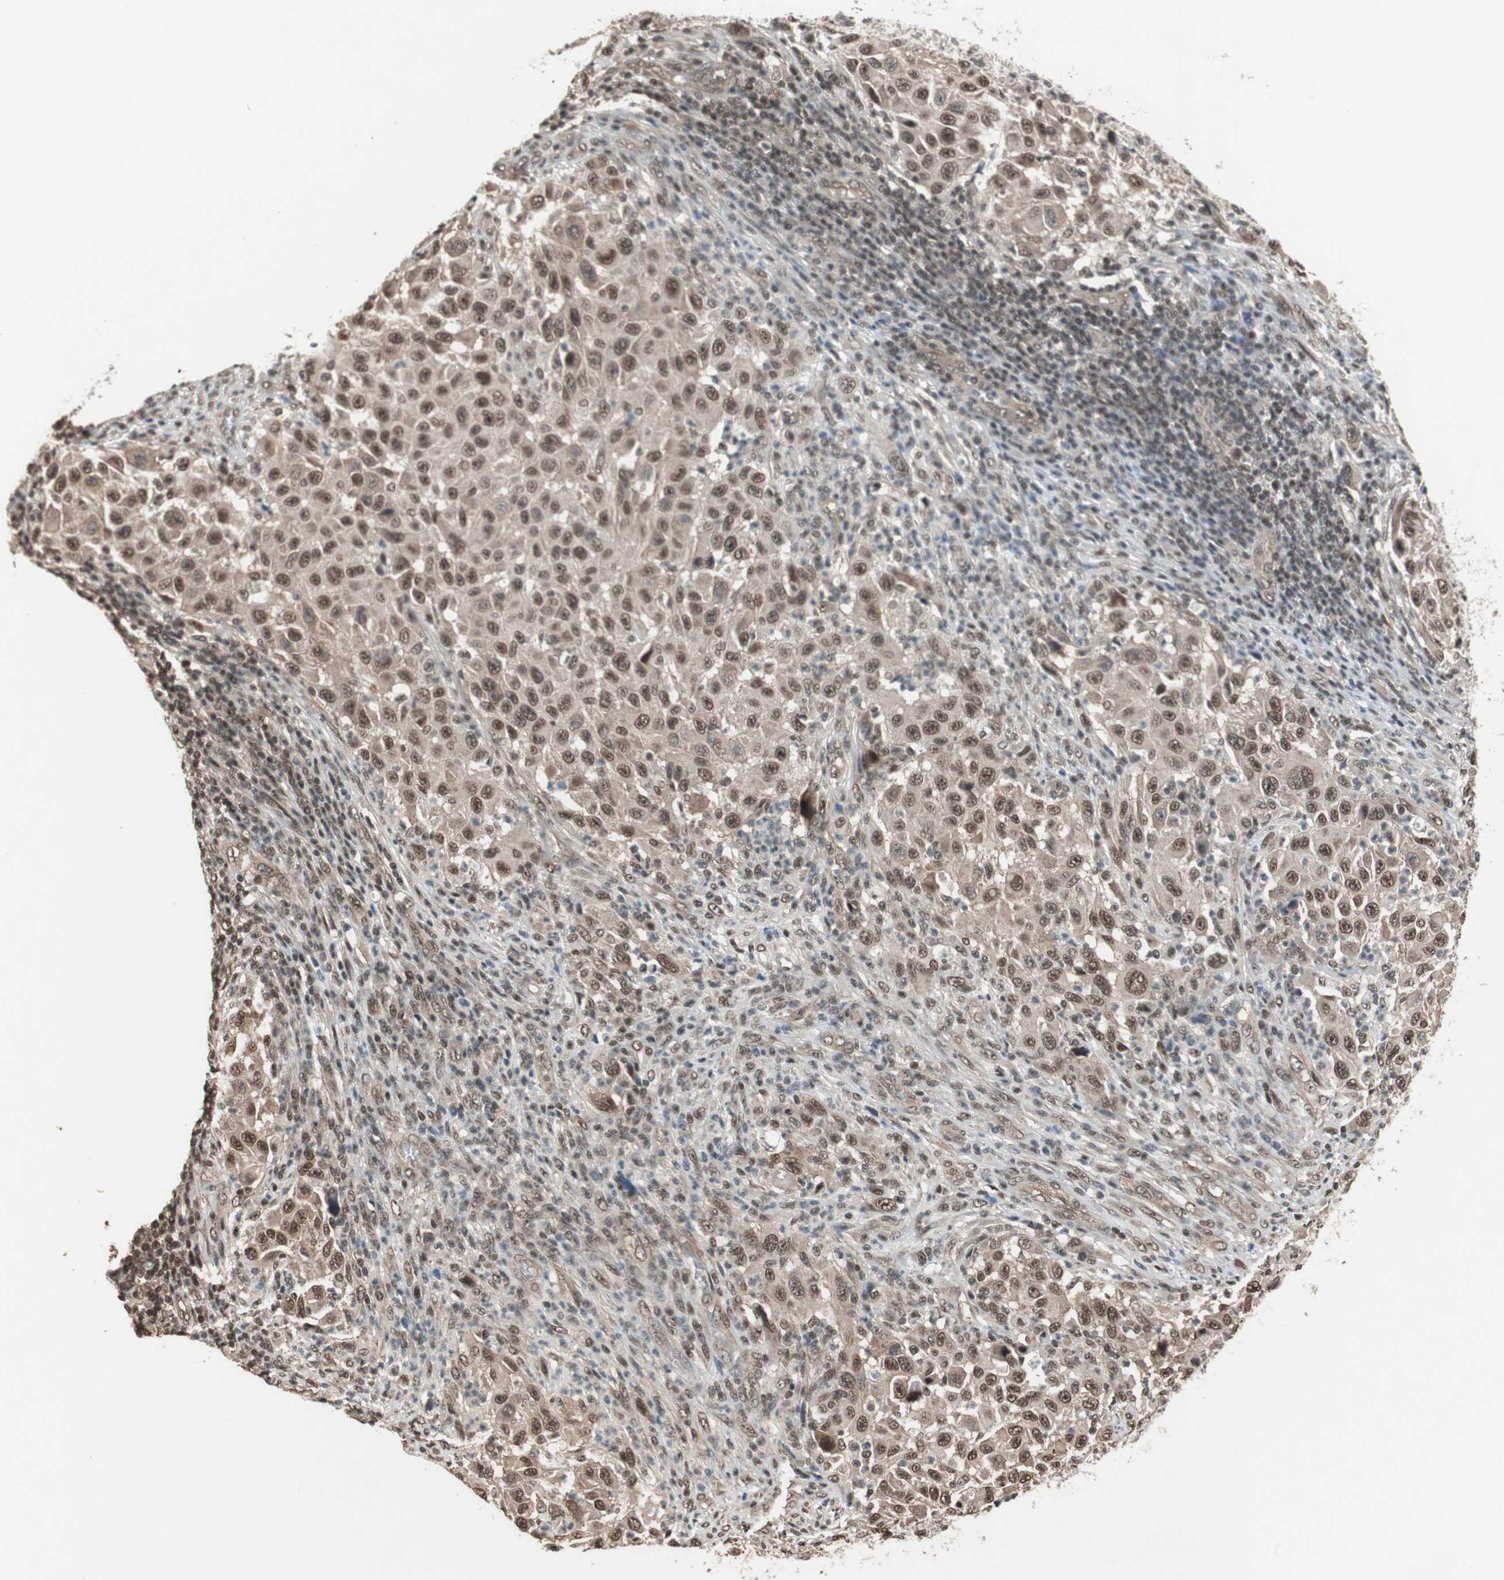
{"staining": {"intensity": "weak", "quantity": ">75%", "location": "nuclear"}, "tissue": "melanoma", "cell_type": "Tumor cells", "image_type": "cancer", "snomed": [{"axis": "morphology", "description": "Malignant melanoma, Metastatic site"}, {"axis": "topography", "description": "Lymph node"}], "caption": "Immunohistochemistry (IHC) image of neoplastic tissue: malignant melanoma (metastatic site) stained using immunohistochemistry reveals low levels of weak protein expression localized specifically in the nuclear of tumor cells, appearing as a nuclear brown color.", "gene": "DRAP1", "patient": {"sex": "male", "age": 61}}